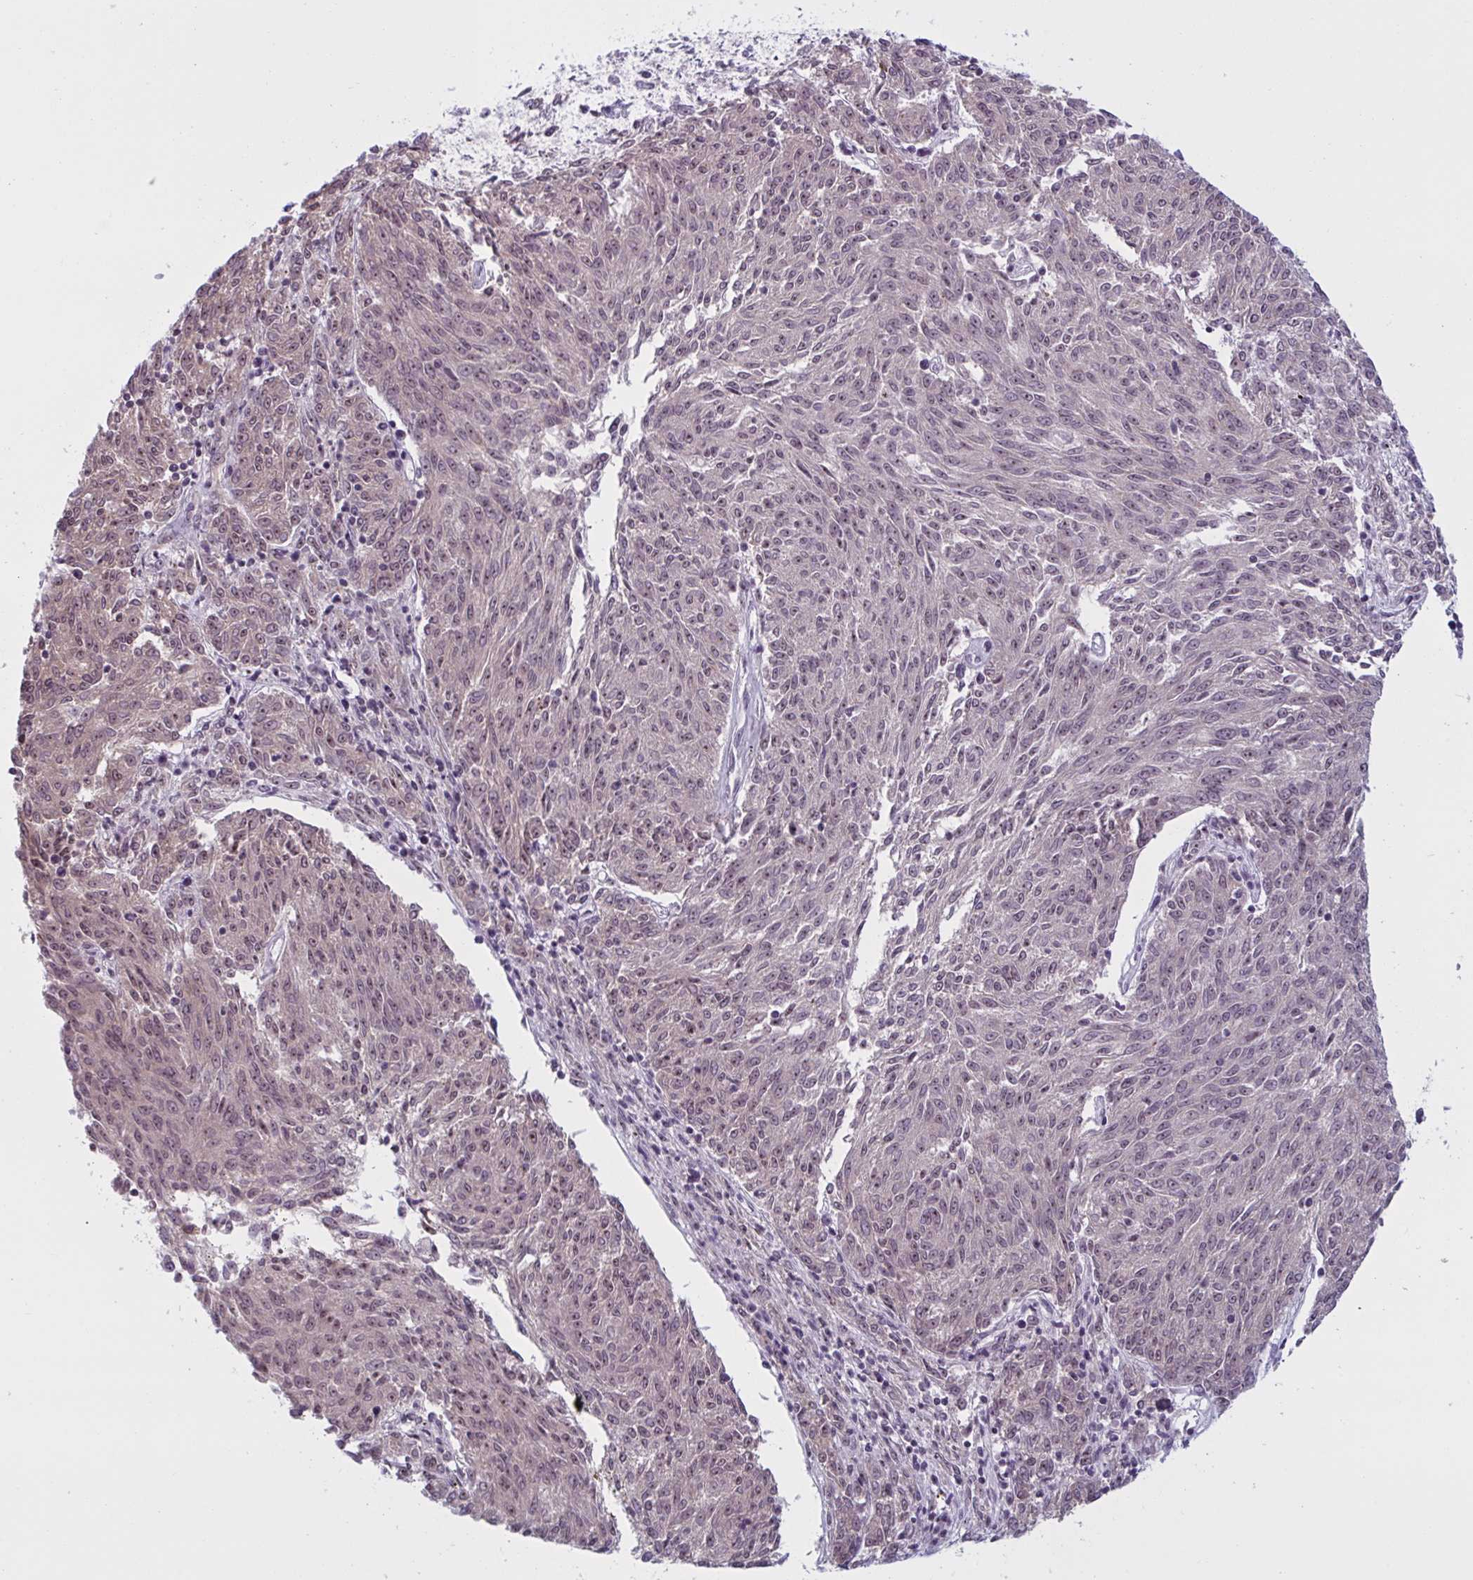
{"staining": {"intensity": "weak", "quantity": "25%-75%", "location": "nuclear"}, "tissue": "melanoma", "cell_type": "Tumor cells", "image_type": "cancer", "snomed": [{"axis": "morphology", "description": "Malignant melanoma, NOS"}, {"axis": "topography", "description": "Skin"}], "caption": "Malignant melanoma stained for a protein (brown) demonstrates weak nuclear positive staining in approximately 25%-75% of tumor cells.", "gene": "TGM6", "patient": {"sex": "female", "age": 72}}